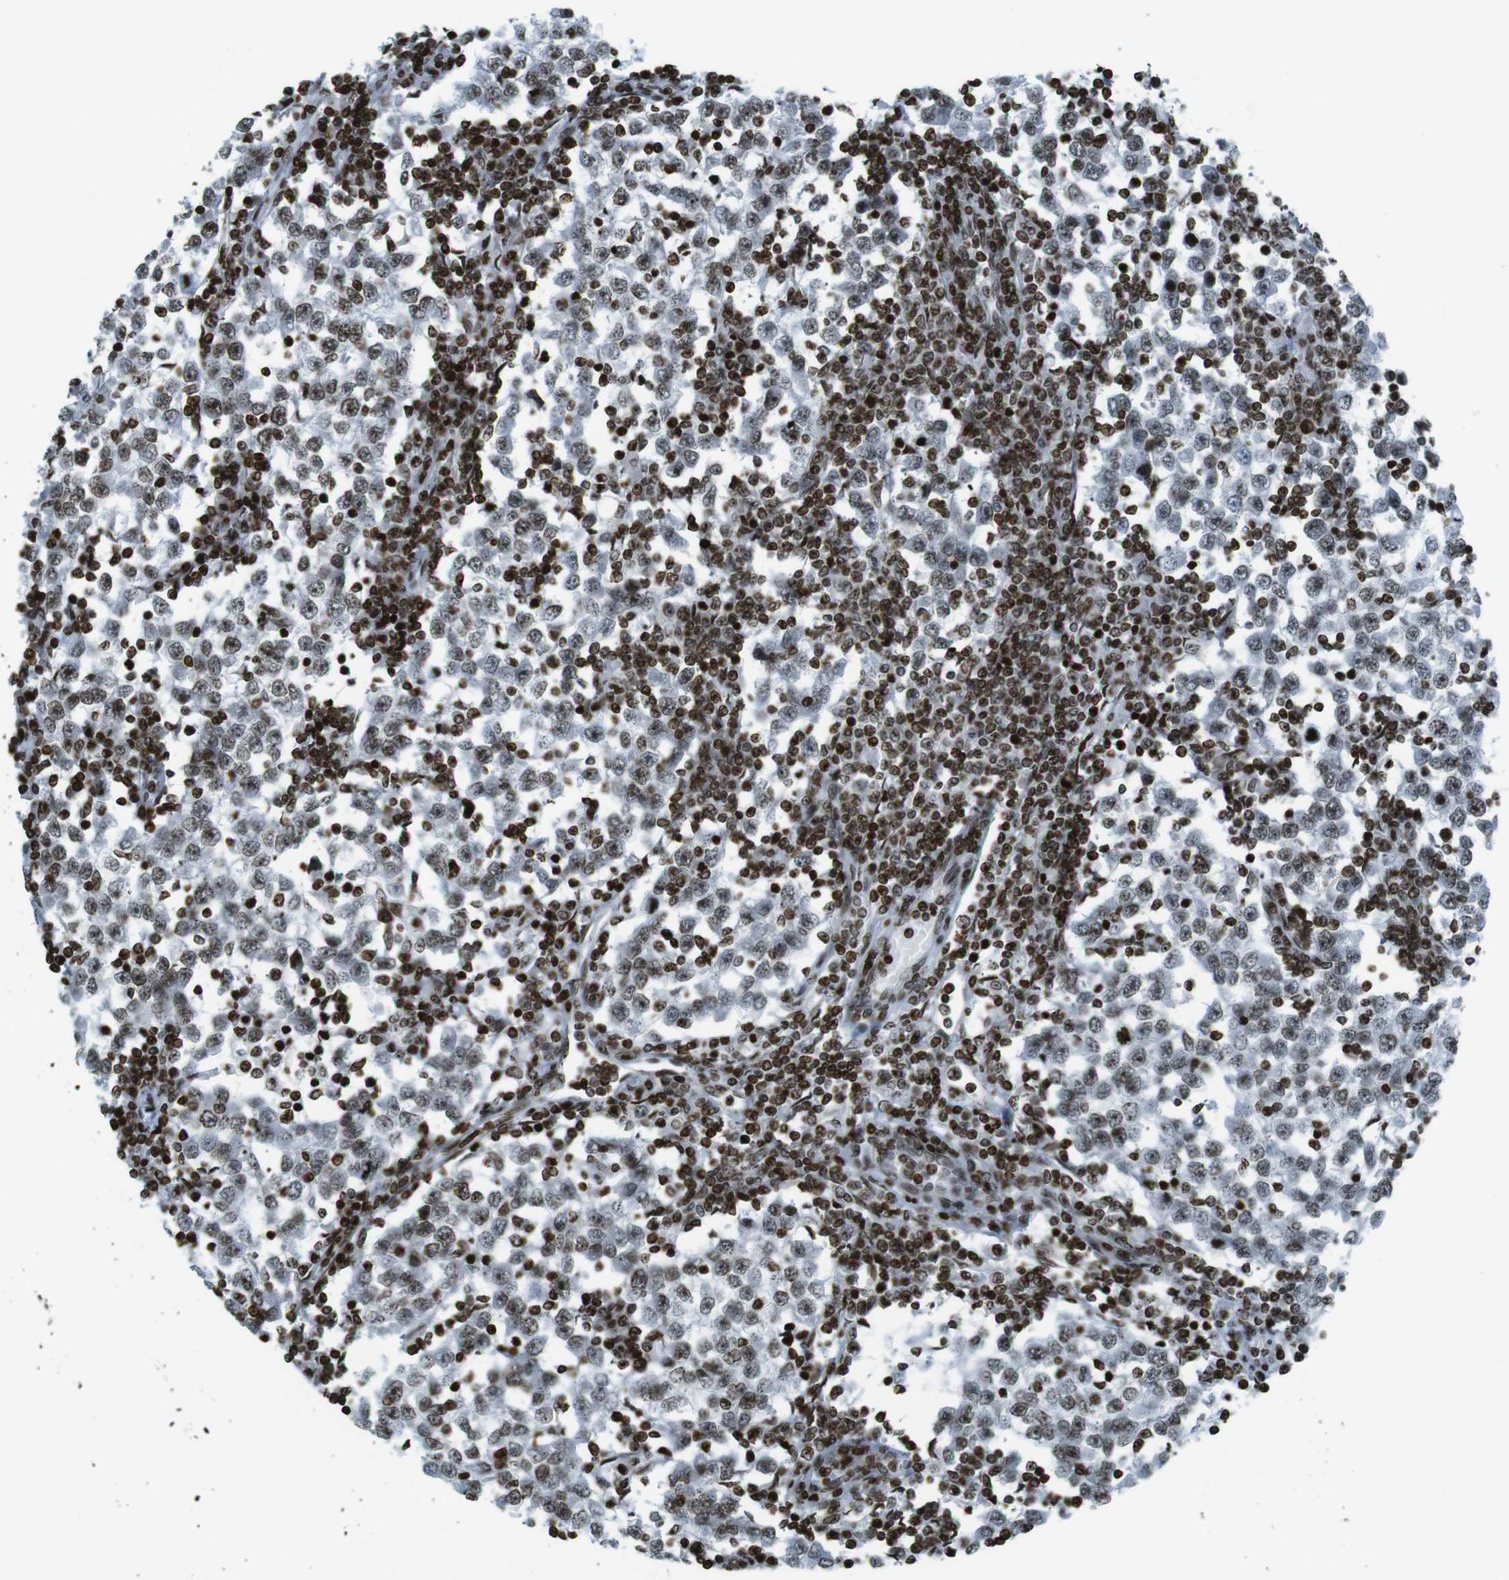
{"staining": {"intensity": "moderate", "quantity": "25%-75%", "location": "nuclear"}, "tissue": "testis cancer", "cell_type": "Tumor cells", "image_type": "cancer", "snomed": [{"axis": "morphology", "description": "Seminoma, NOS"}, {"axis": "topography", "description": "Testis"}], "caption": "This photomicrograph reveals immunohistochemistry staining of testis seminoma, with medium moderate nuclear expression in about 25%-75% of tumor cells.", "gene": "H2AC8", "patient": {"sex": "male", "age": 65}}